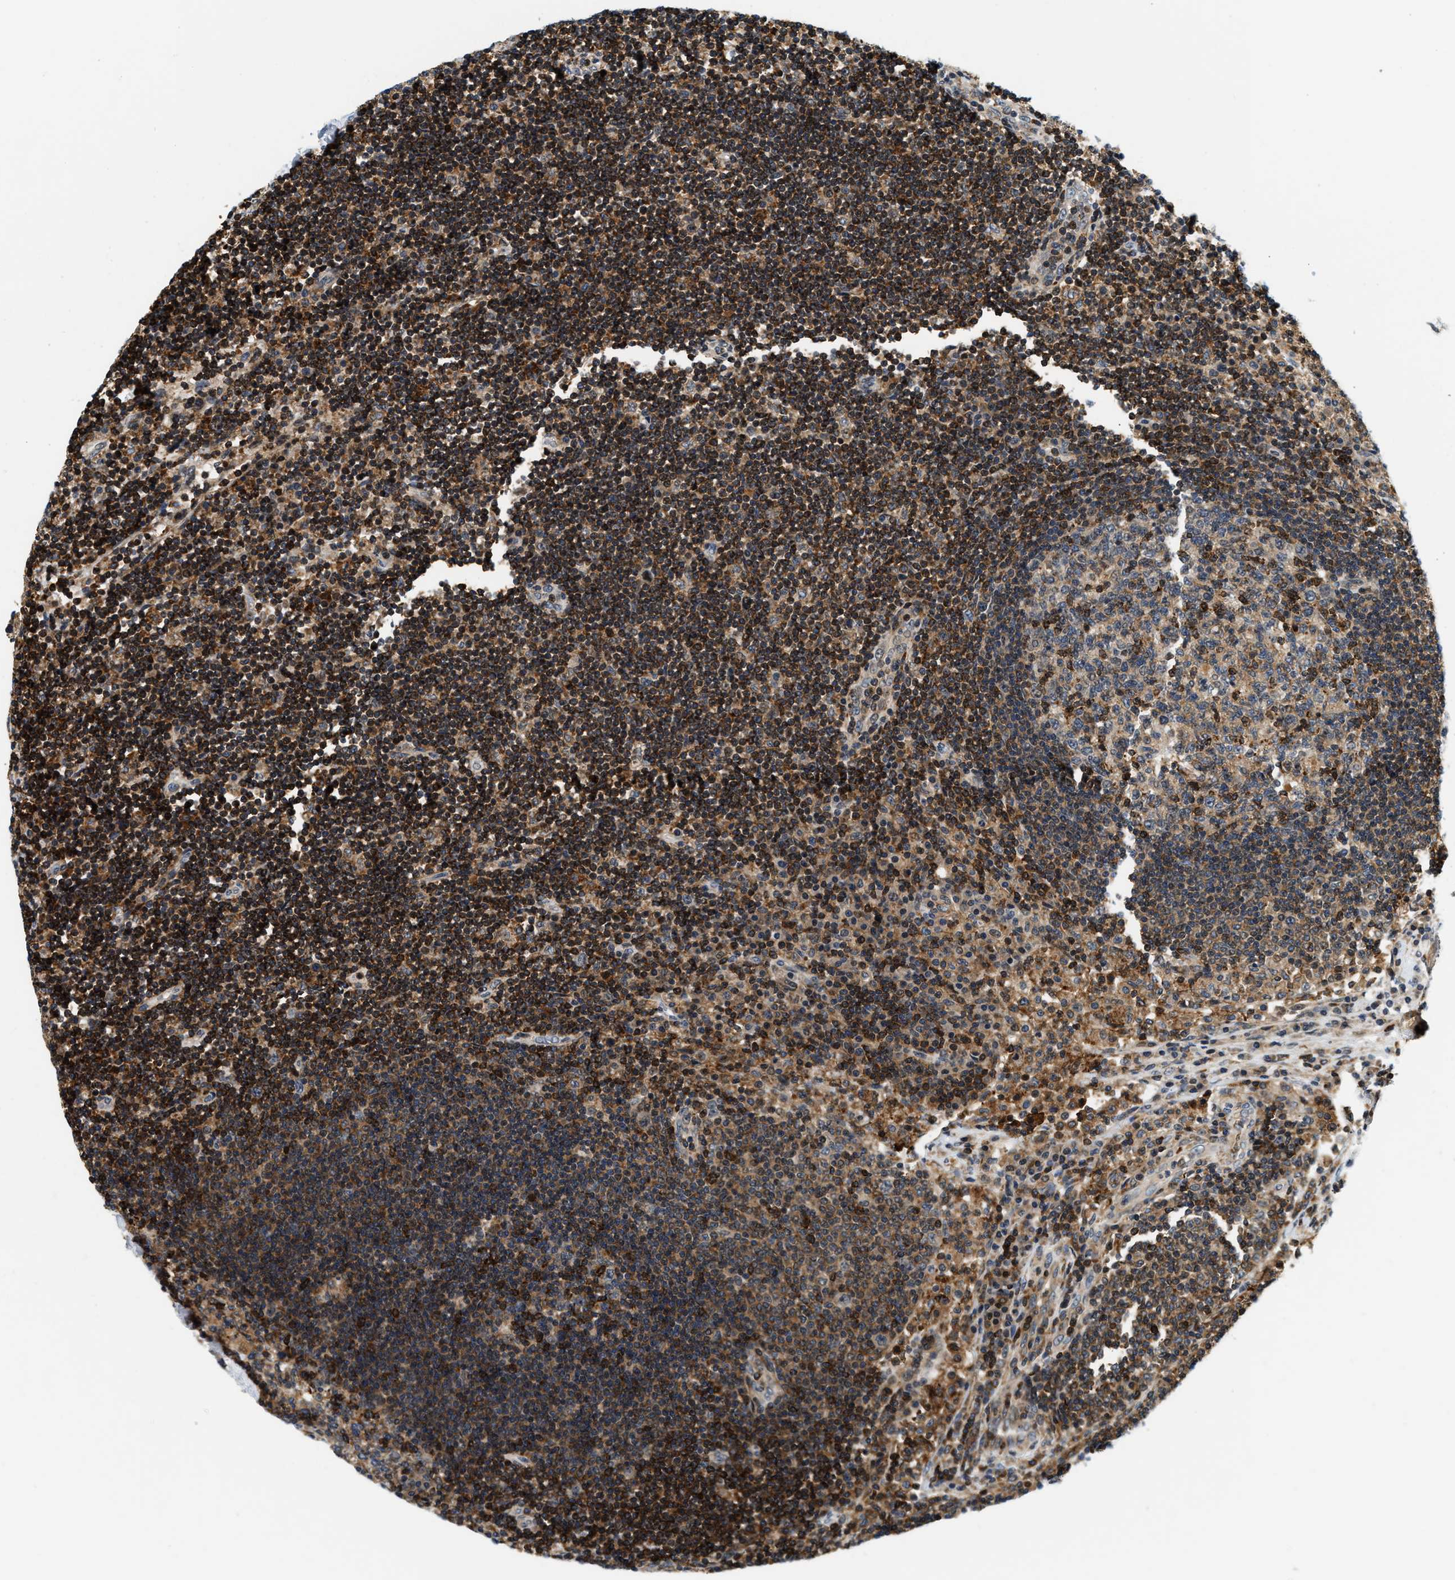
{"staining": {"intensity": "strong", "quantity": "<25%", "location": "cytoplasmic/membranous"}, "tissue": "lymph node", "cell_type": "Germinal center cells", "image_type": "normal", "snomed": [{"axis": "morphology", "description": "Normal tissue, NOS"}, {"axis": "topography", "description": "Lymph node"}], "caption": "A high-resolution photomicrograph shows IHC staining of normal lymph node, which reveals strong cytoplasmic/membranous staining in about <25% of germinal center cells.", "gene": "SAMD9", "patient": {"sex": "female", "age": 53}}